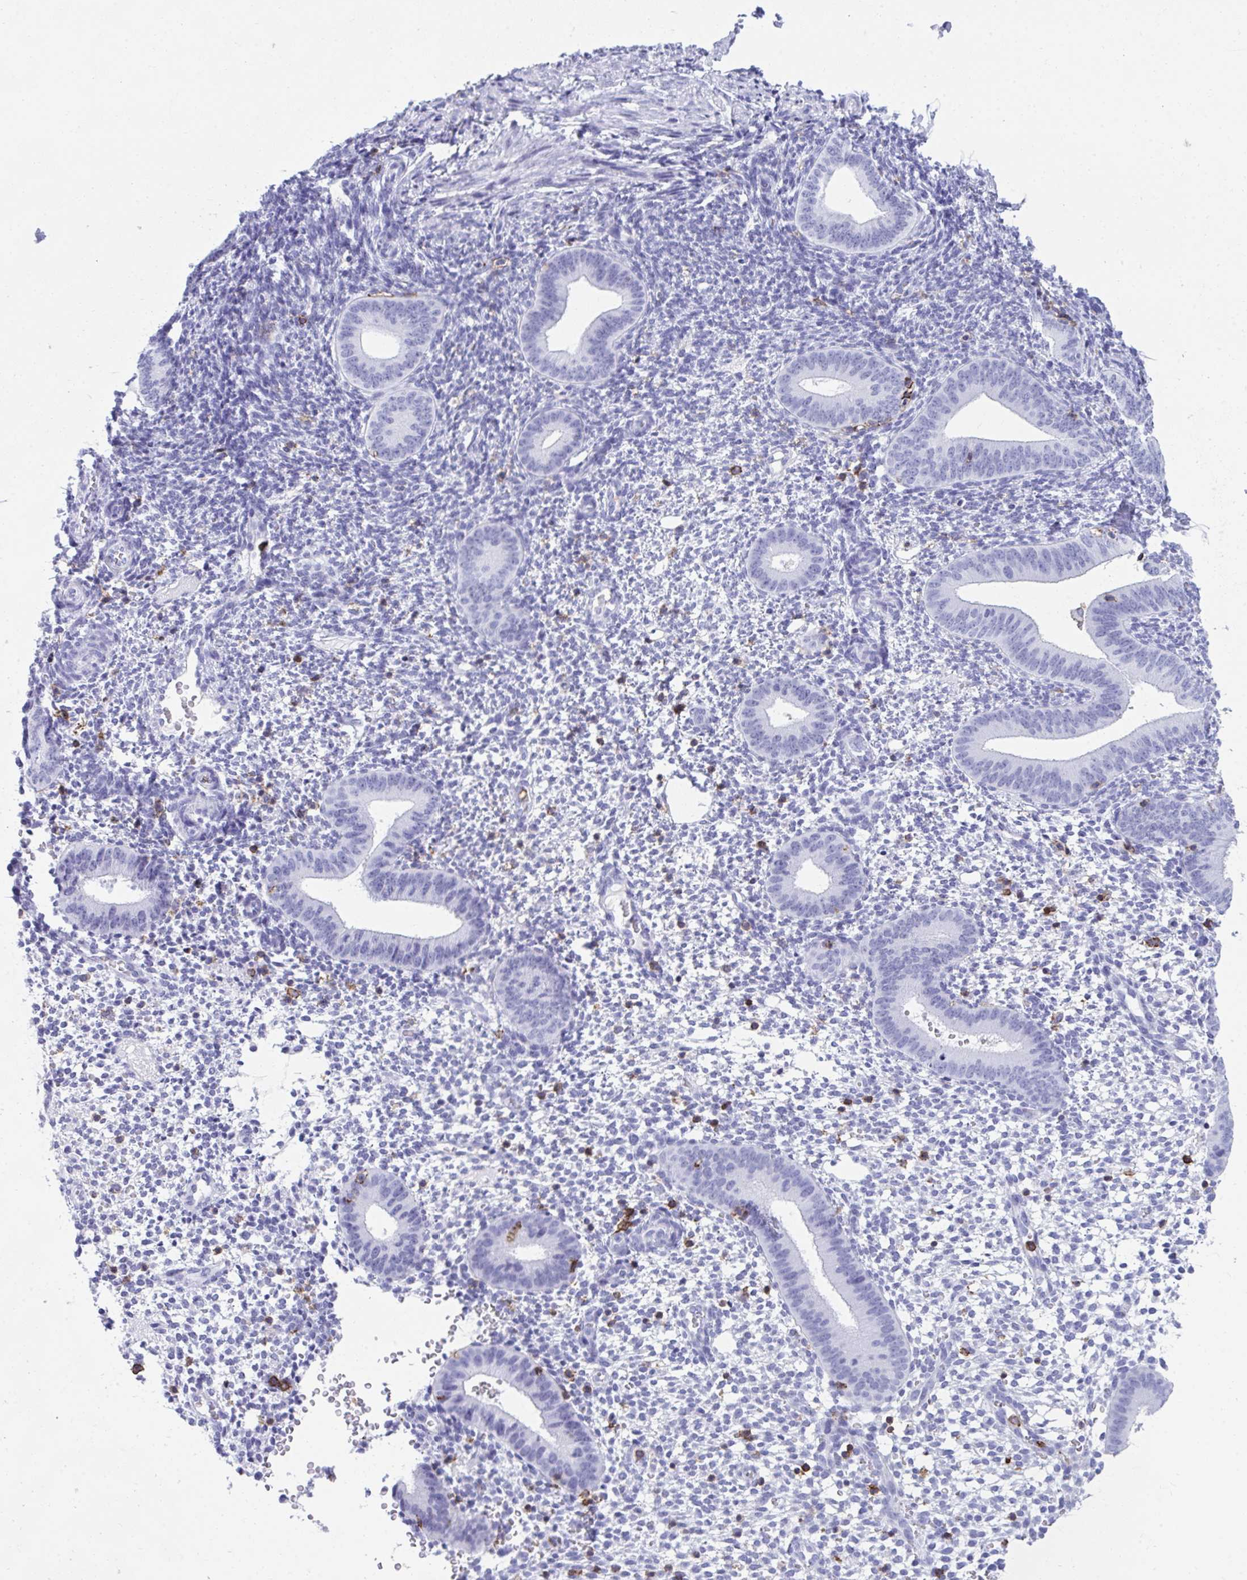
{"staining": {"intensity": "negative", "quantity": "none", "location": "none"}, "tissue": "endometrium", "cell_type": "Cells in endometrial stroma", "image_type": "normal", "snomed": [{"axis": "morphology", "description": "Normal tissue, NOS"}, {"axis": "topography", "description": "Endometrium"}], "caption": "This is a histopathology image of IHC staining of normal endometrium, which shows no expression in cells in endometrial stroma.", "gene": "SPN", "patient": {"sex": "female", "age": 40}}